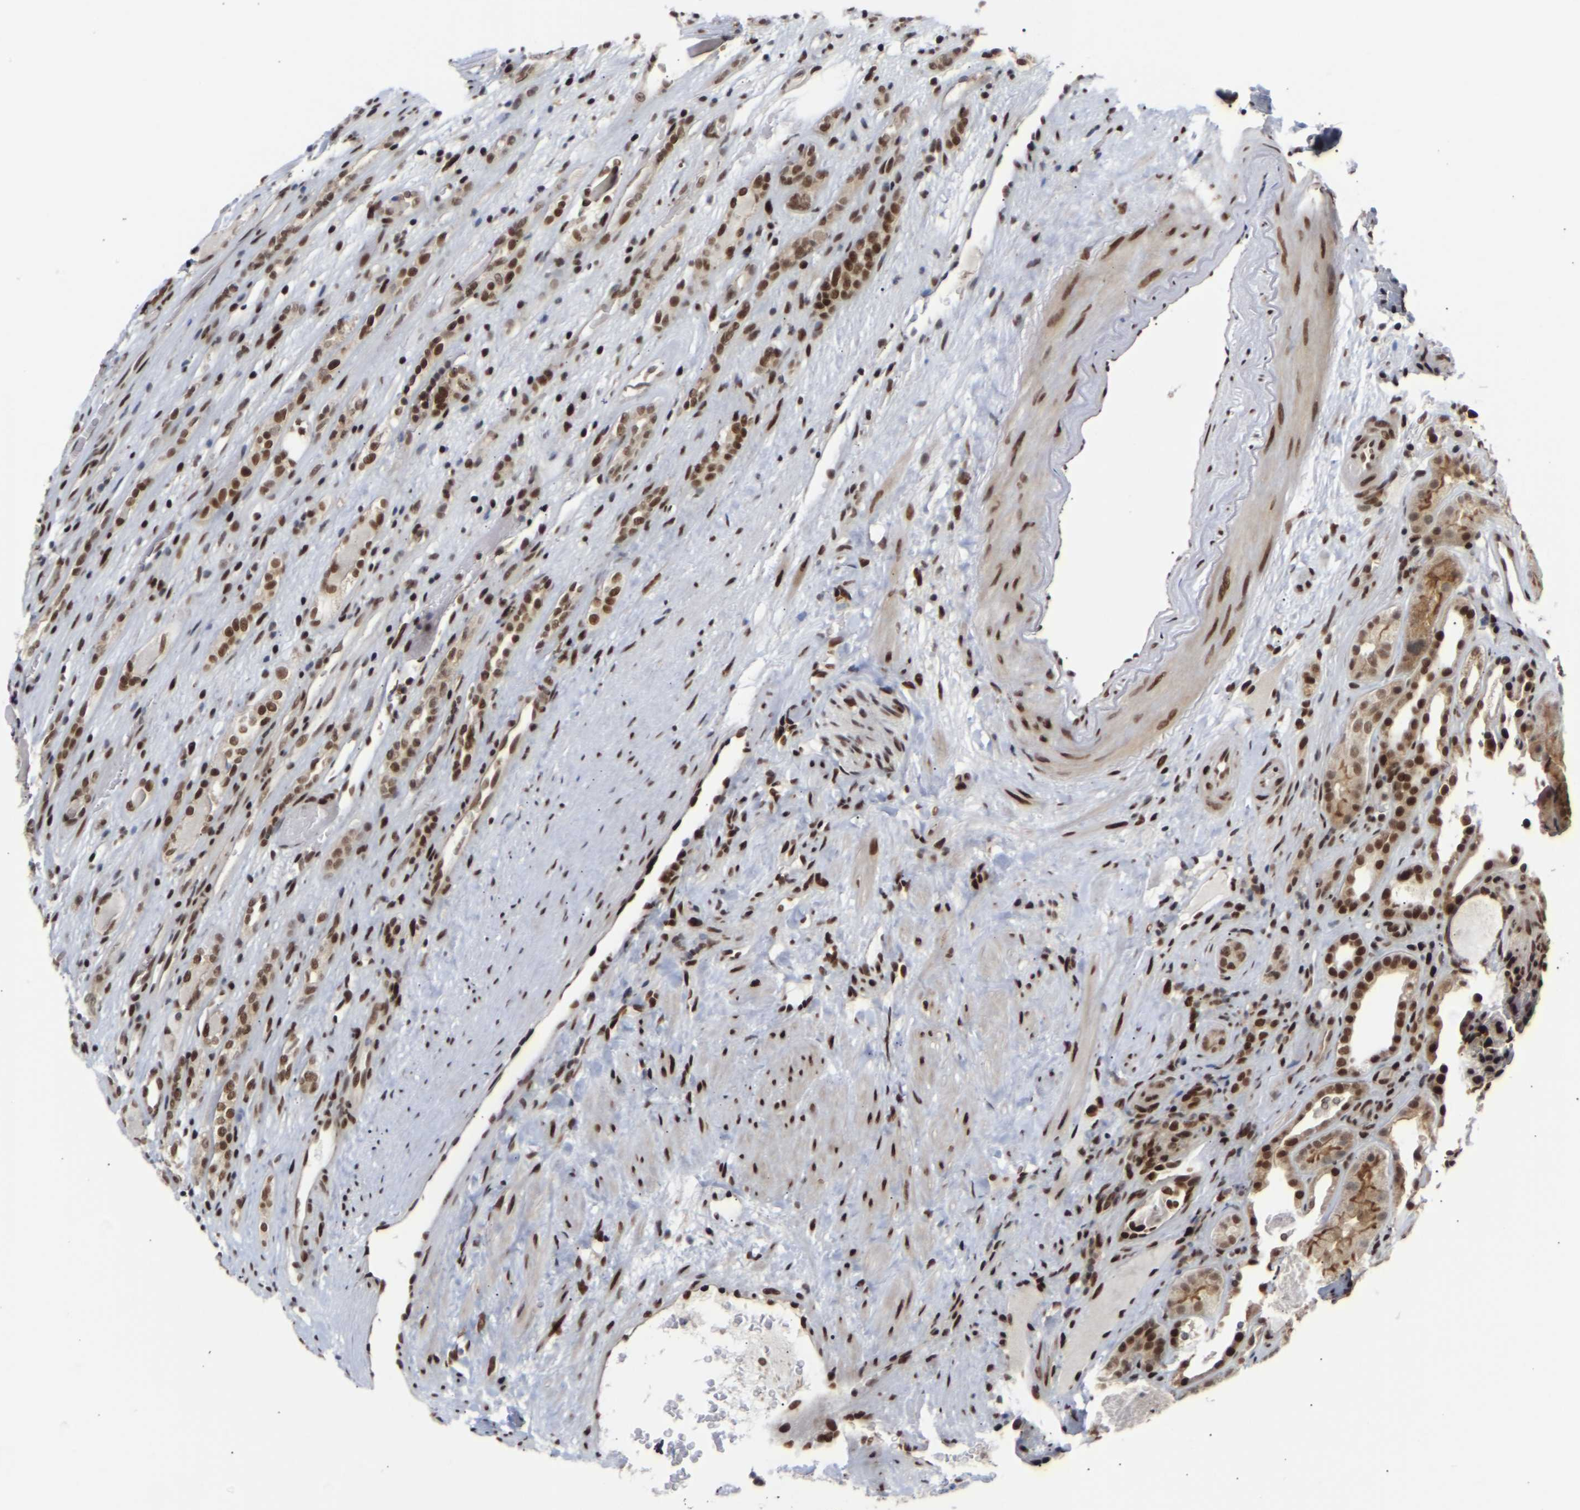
{"staining": {"intensity": "moderate", "quantity": ">75%", "location": "nuclear"}, "tissue": "renal cancer", "cell_type": "Tumor cells", "image_type": "cancer", "snomed": [{"axis": "morphology", "description": "Adenocarcinoma, NOS"}, {"axis": "topography", "description": "Kidney"}], "caption": "Adenocarcinoma (renal) stained with a protein marker demonstrates moderate staining in tumor cells.", "gene": "SSBP2", "patient": {"sex": "female", "age": 60}}